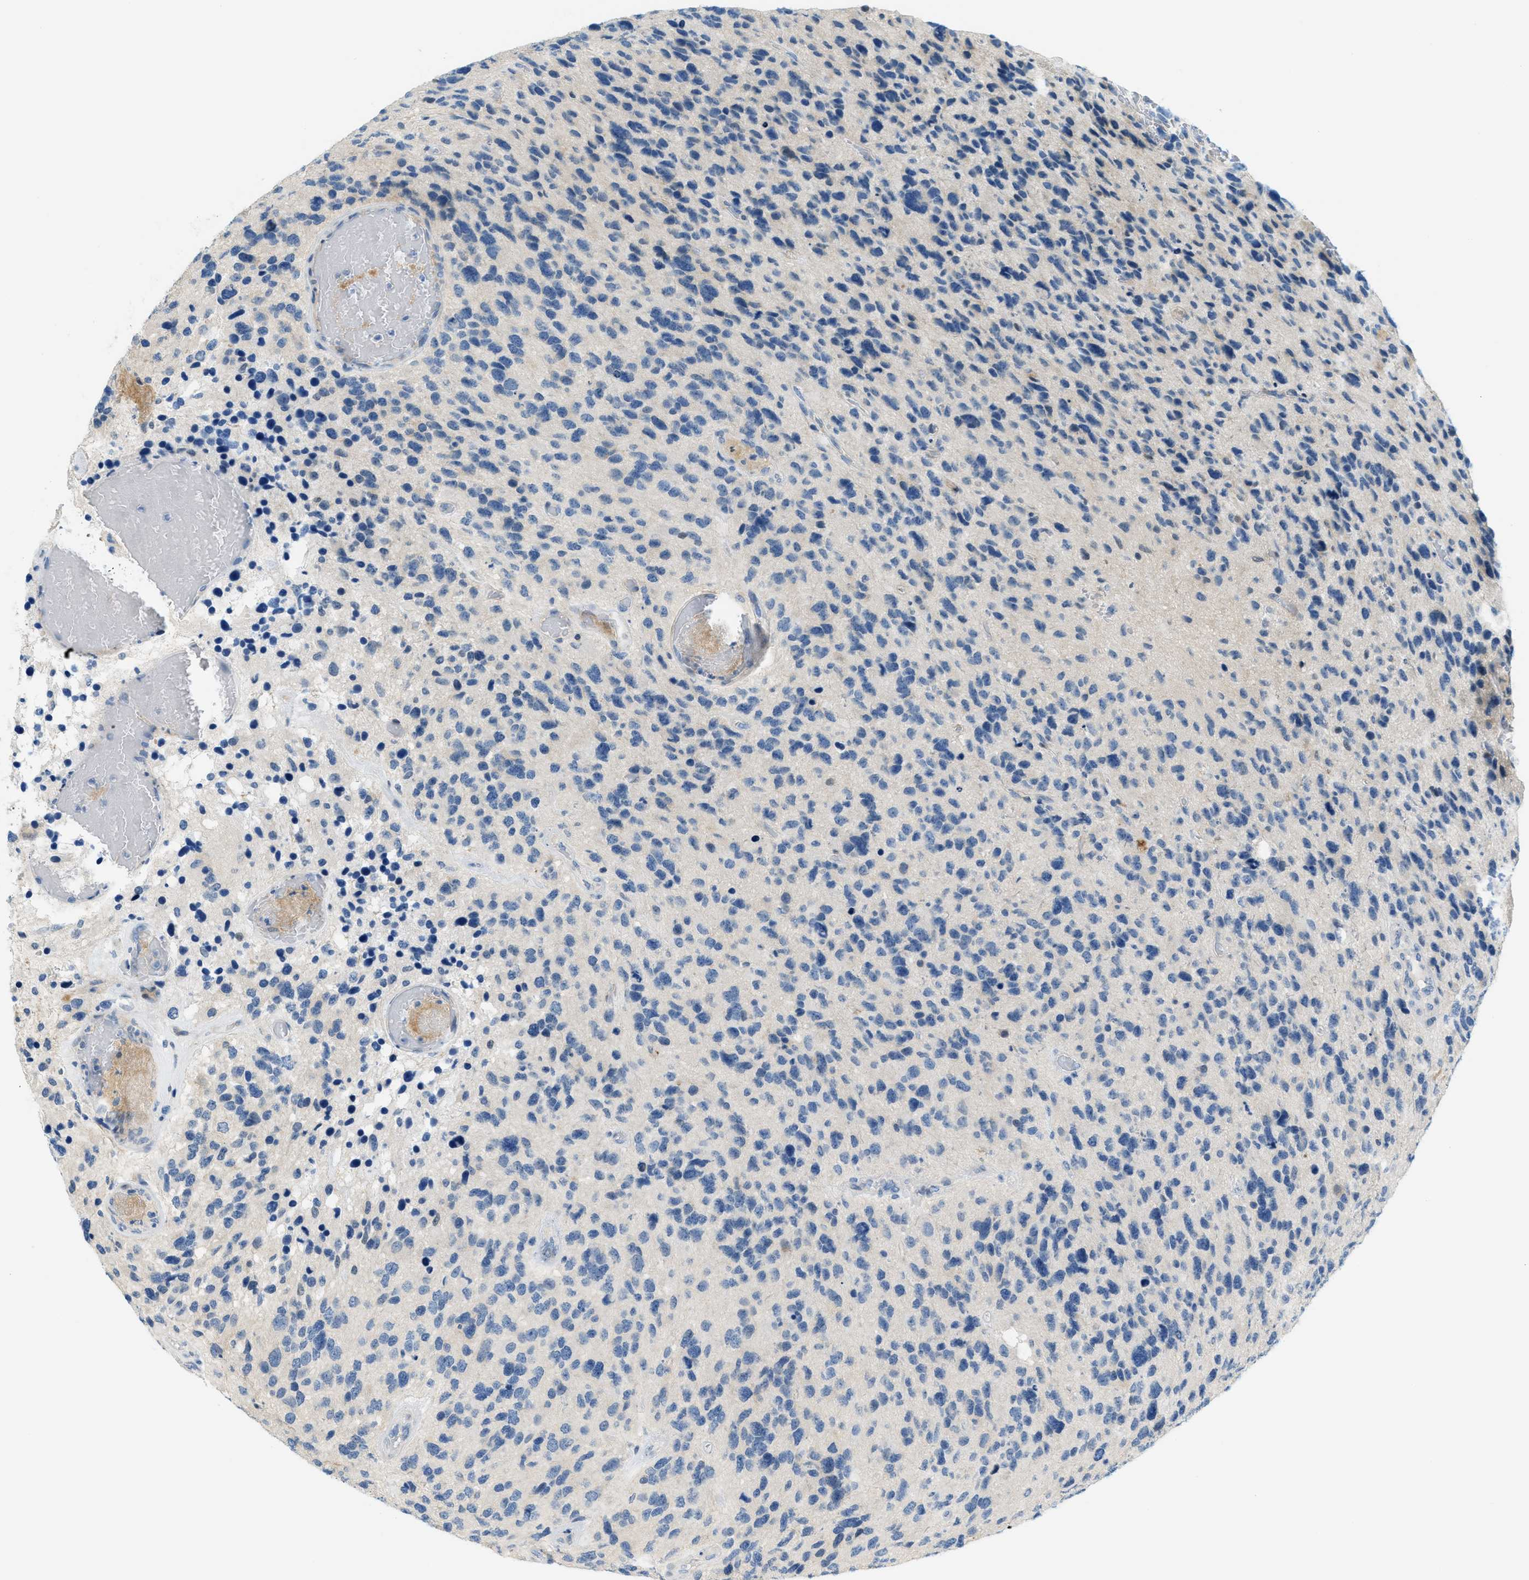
{"staining": {"intensity": "negative", "quantity": "none", "location": "none"}, "tissue": "glioma", "cell_type": "Tumor cells", "image_type": "cancer", "snomed": [{"axis": "morphology", "description": "Glioma, malignant, High grade"}, {"axis": "topography", "description": "Brain"}], "caption": "Image shows no protein positivity in tumor cells of glioma tissue.", "gene": "CYP4X1", "patient": {"sex": "female", "age": 58}}